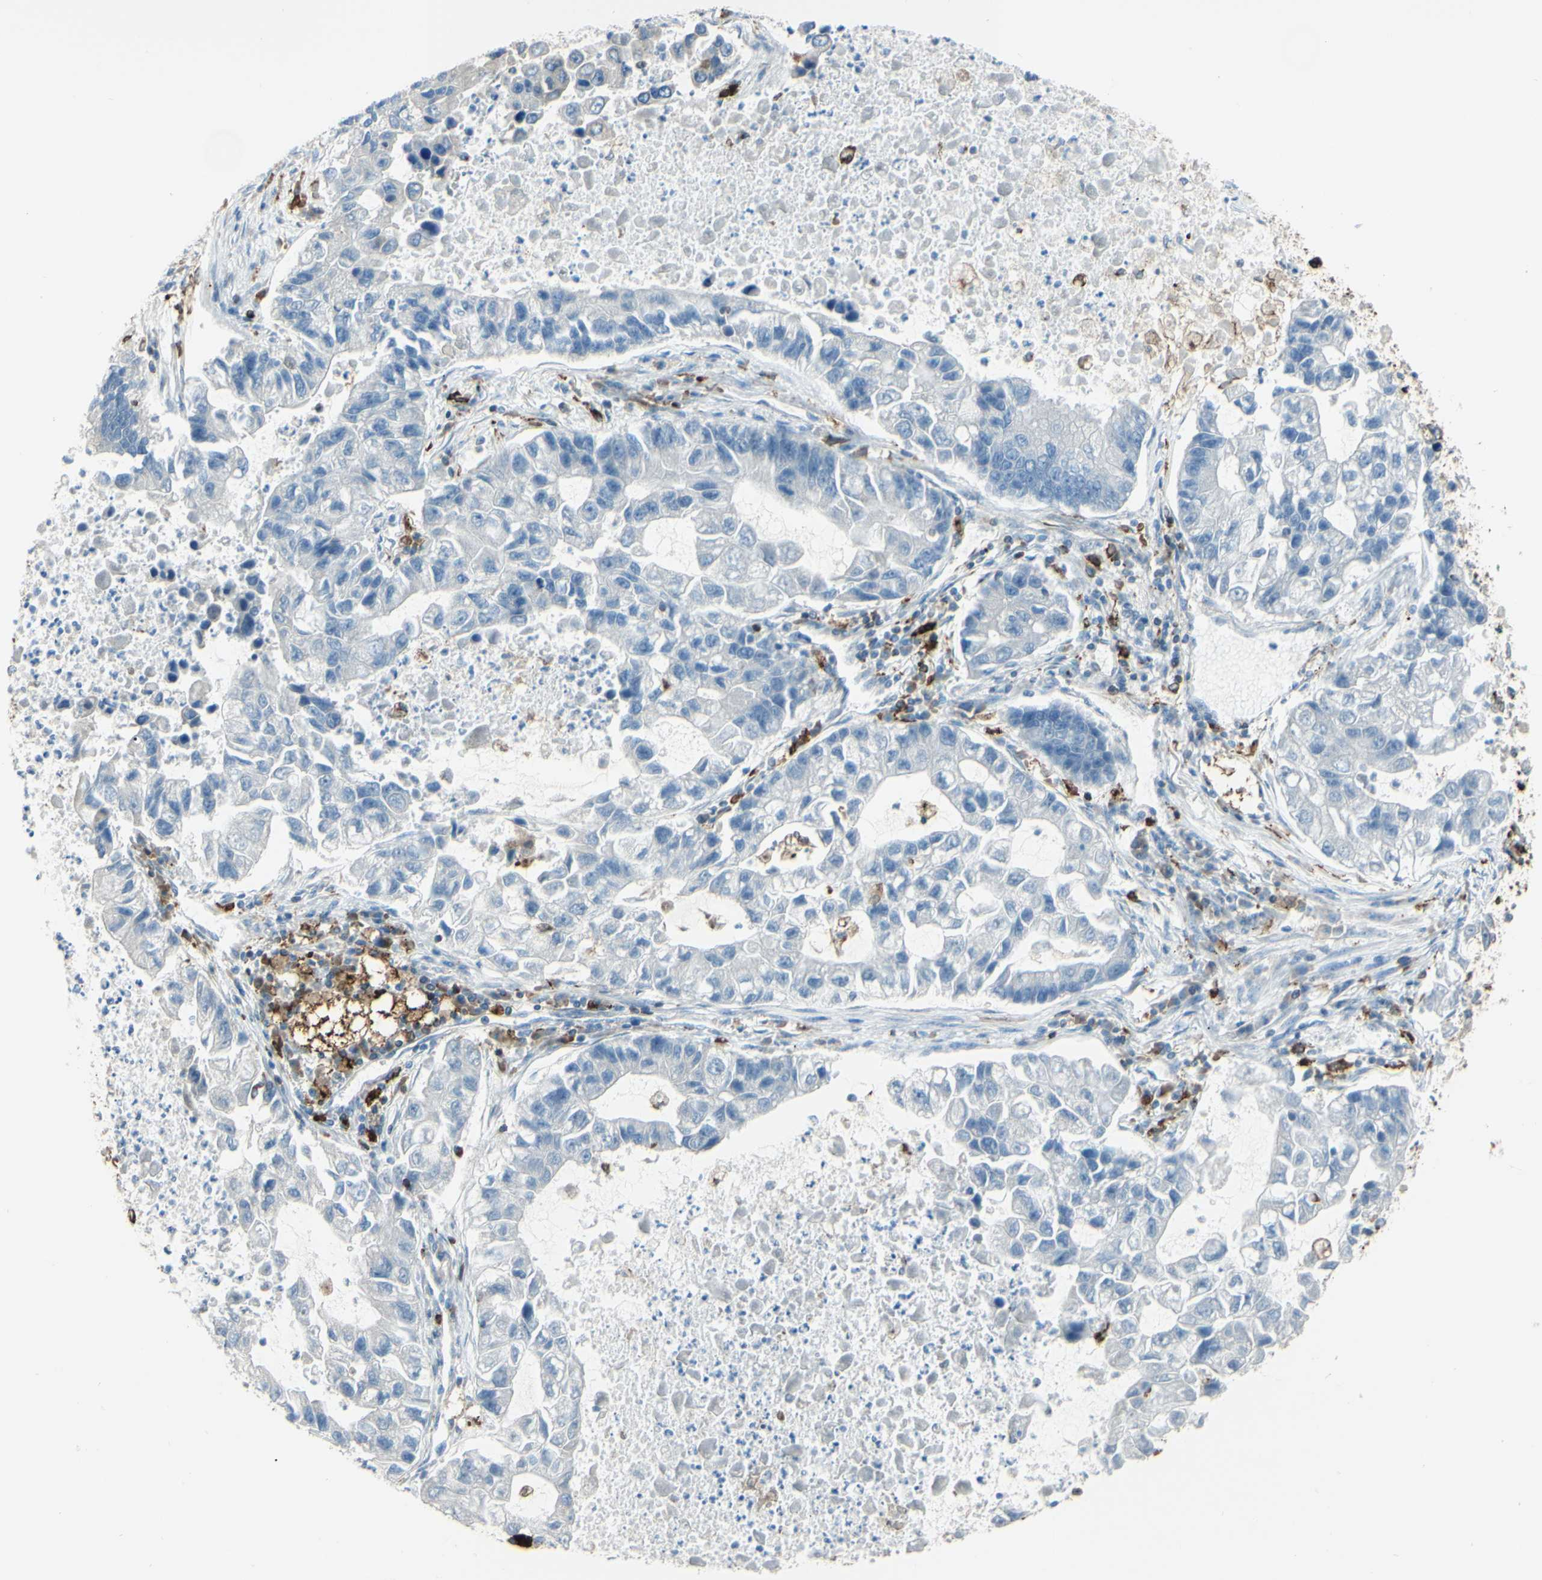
{"staining": {"intensity": "negative", "quantity": "none", "location": "none"}, "tissue": "lung cancer", "cell_type": "Tumor cells", "image_type": "cancer", "snomed": [{"axis": "morphology", "description": "Adenocarcinoma, NOS"}, {"axis": "topography", "description": "Lung"}], "caption": "IHC micrograph of neoplastic tissue: adenocarcinoma (lung) stained with DAB (3,3'-diaminobenzidine) demonstrates no significant protein expression in tumor cells.", "gene": "CD74", "patient": {"sex": "female", "age": 51}}